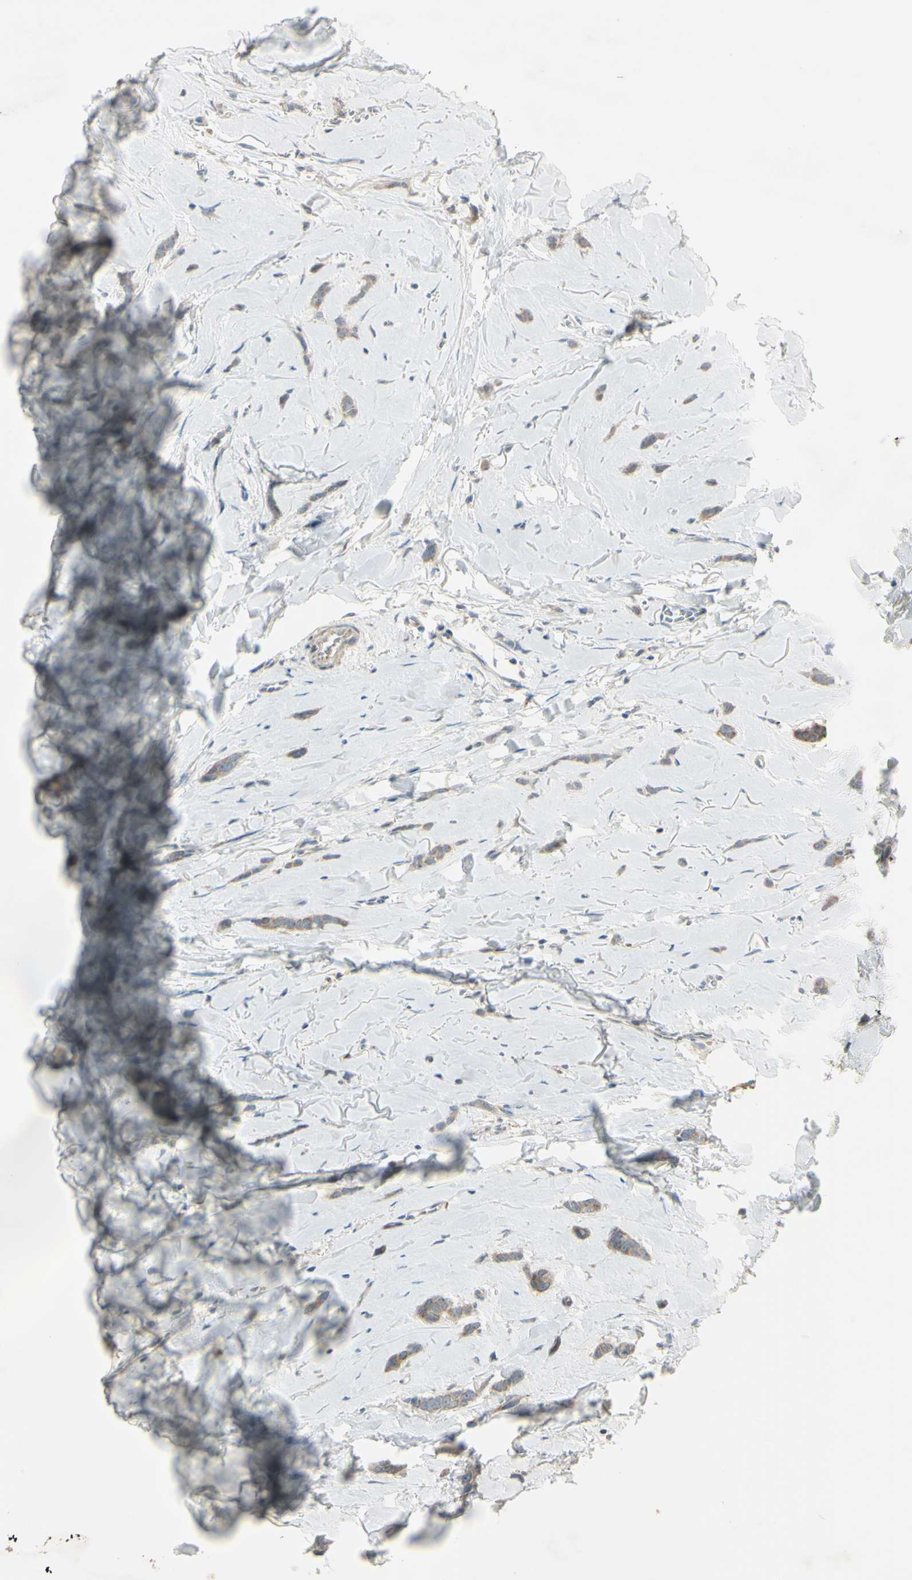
{"staining": {"intensity": "weak", "quantity": ">75%", "location": "cytoplasmic/membranous"}, "tissue": "breast cancer", "cell_type": "Tumor cells", "image_type": "cancer", "snomed": [{"axis": "morphology", "description": "Lobular carcinoma"}, {"axis": "topography", "description": "Skin"}, {"axis": "topography", "description": "Breast"}], "caption": "A high-resolution micrograph shows IHC staining of breast lobular carcinoma, which displays weak cytoplasmic/membranous staining in about >75% of tumor cells. The protein is stained brown, and the nuclei are stained in blue (DAB (3,3'-diaminobenzidine) IHC with brightfield microscopy, high magnification).", "gene": "NDFIP1", "patient": {"sex": "female", "age": 46}}